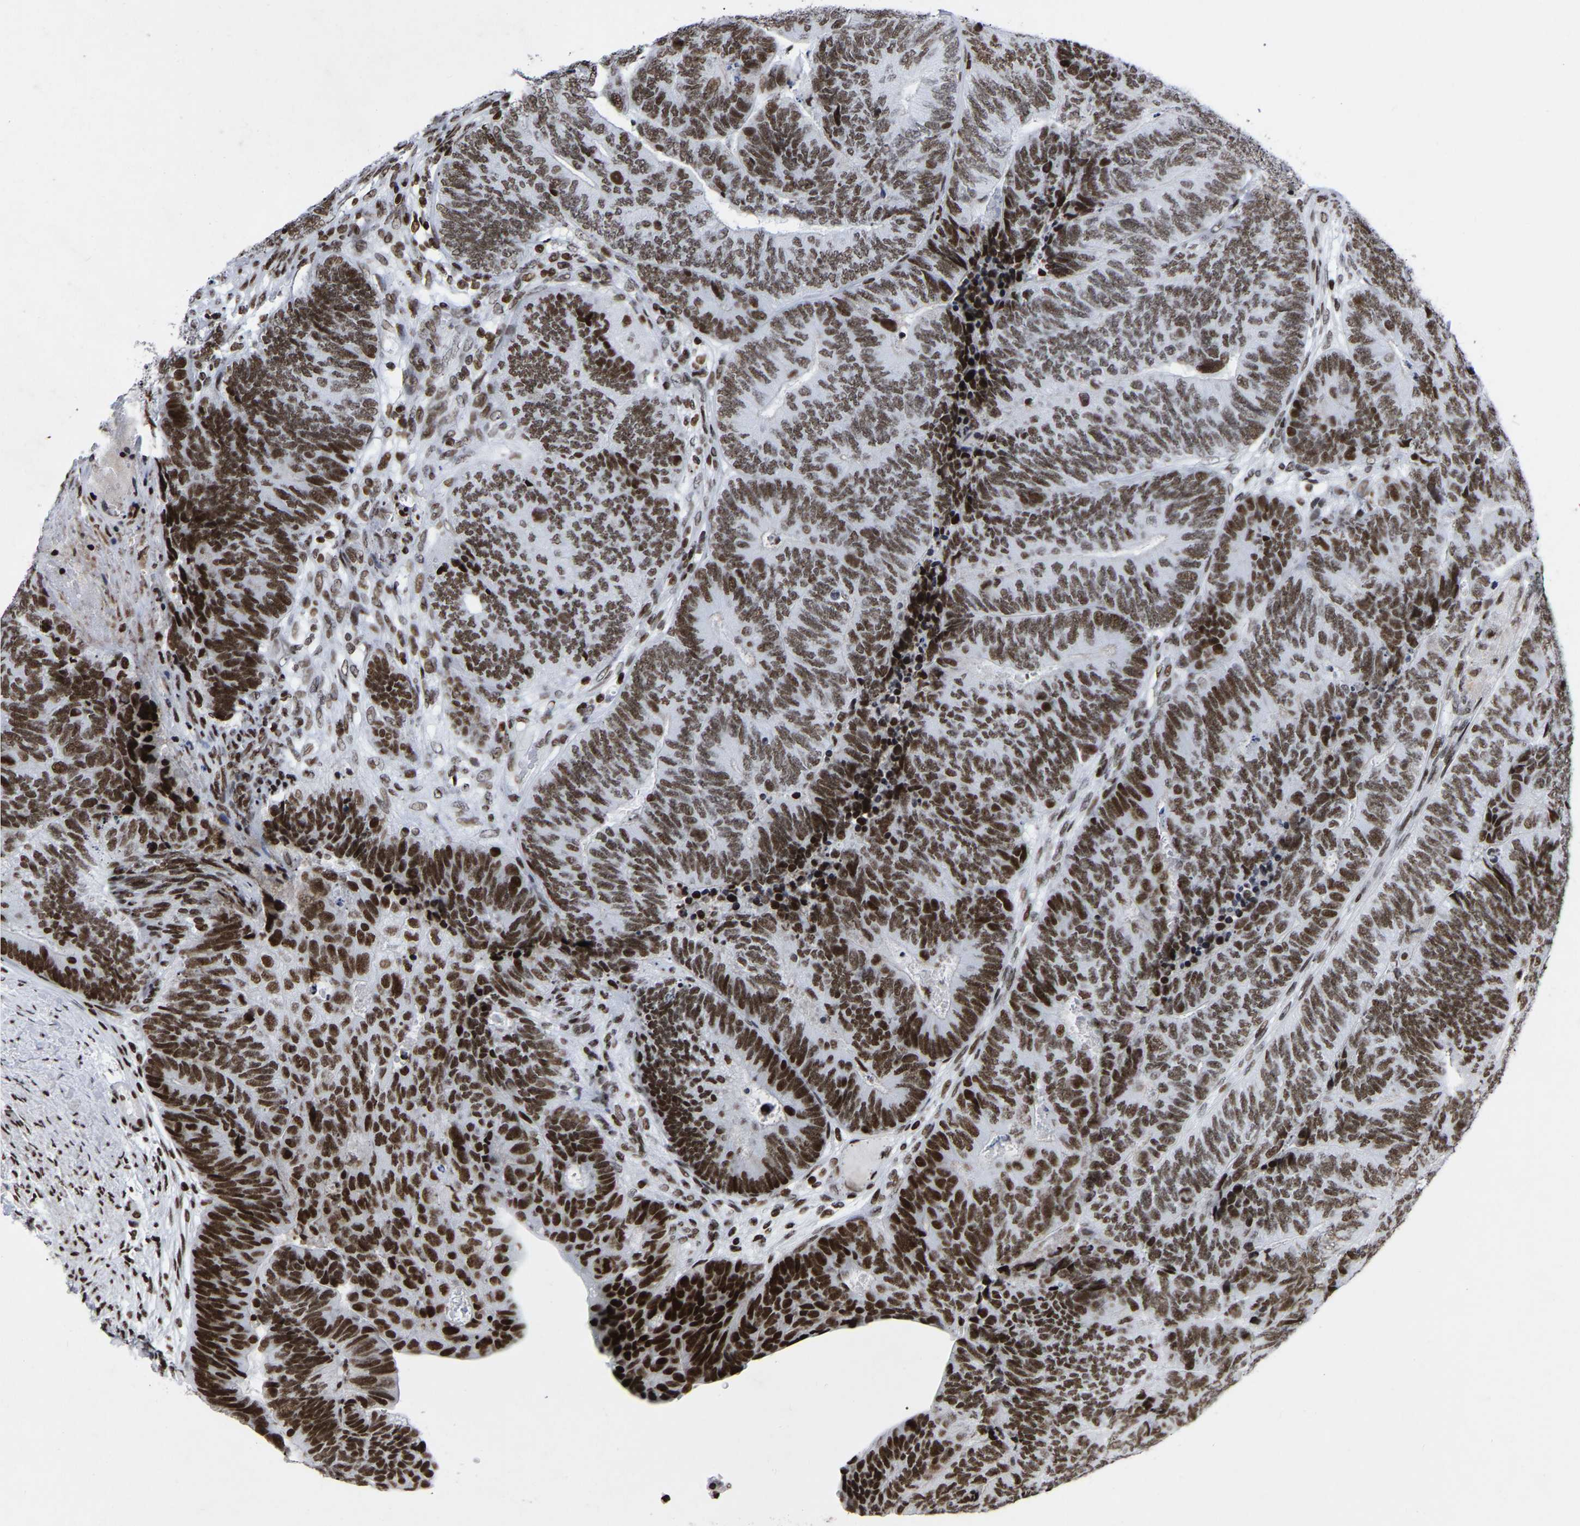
{"staining": {"intensity": "strong", "quantity": ">75%", "location": "nuclear"}, "tissue": "colorectal cancer", "cell_type": "Tumor cells", "image_type": "cancer", "snomed": [{"axis": "morphology", "description": "Normal tissue, NOS"}, {"axis": "morphology", "description": "Adenocarcinoma, NOS"}, {"axis": "topography", "description": "Rectum"}], "caption": "Immunohistochemical staining of colorectal adenocarcinoma exhibits high levels of strong nuclear positivity in approximately >75% of tumor cells. The protein of interest is shown in brown color, while the nuclei are stained blue.", "gene": "PRCC", "patient": {"sex": "female", "age": 66}}